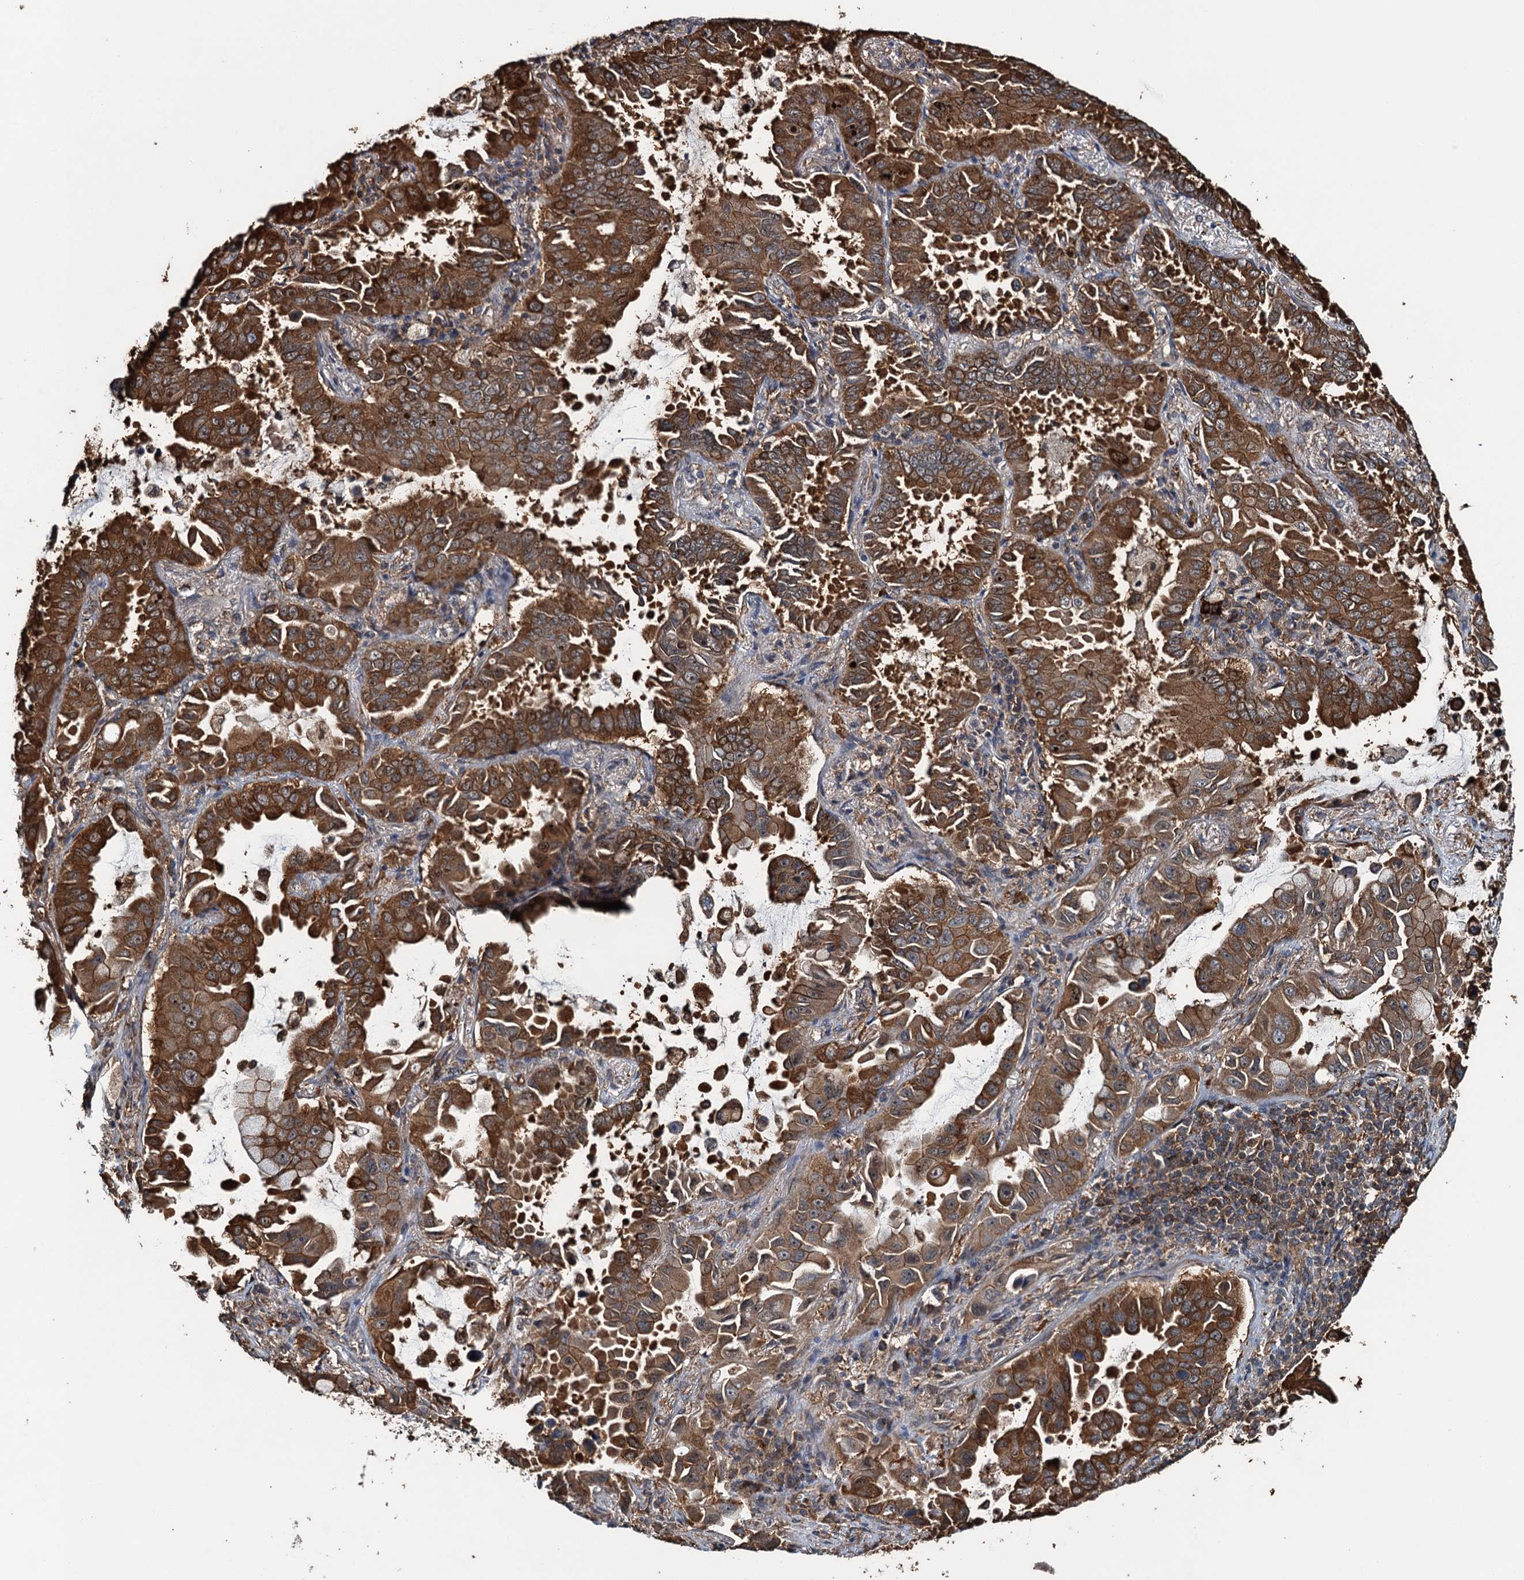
{"staining": {"intensity": "strong", "quantity": ">75%", "location": "cytoplasmic/membranous"}, "tissue": "lung cancer", "cell_type": "Tumor cells", "image_type": "cancer", "snomed": [{"axis": "morphology", "description": "Adenocarcinoma, NOS"}, {"axis": "topography", "description": "Lung"}], "caption": "Immunohistochemistry photomicrograph of neoplastic tissue: lung adenocarcinoma stained using IHC shows high levels of strong protein expression localized specifically in the cytoplasmic/membranous of tumor cells, appearing as a cytoplasmic/membranous brown color.", "gene": "WHAMM", "patient": {"sex": "male", "age": 64}}